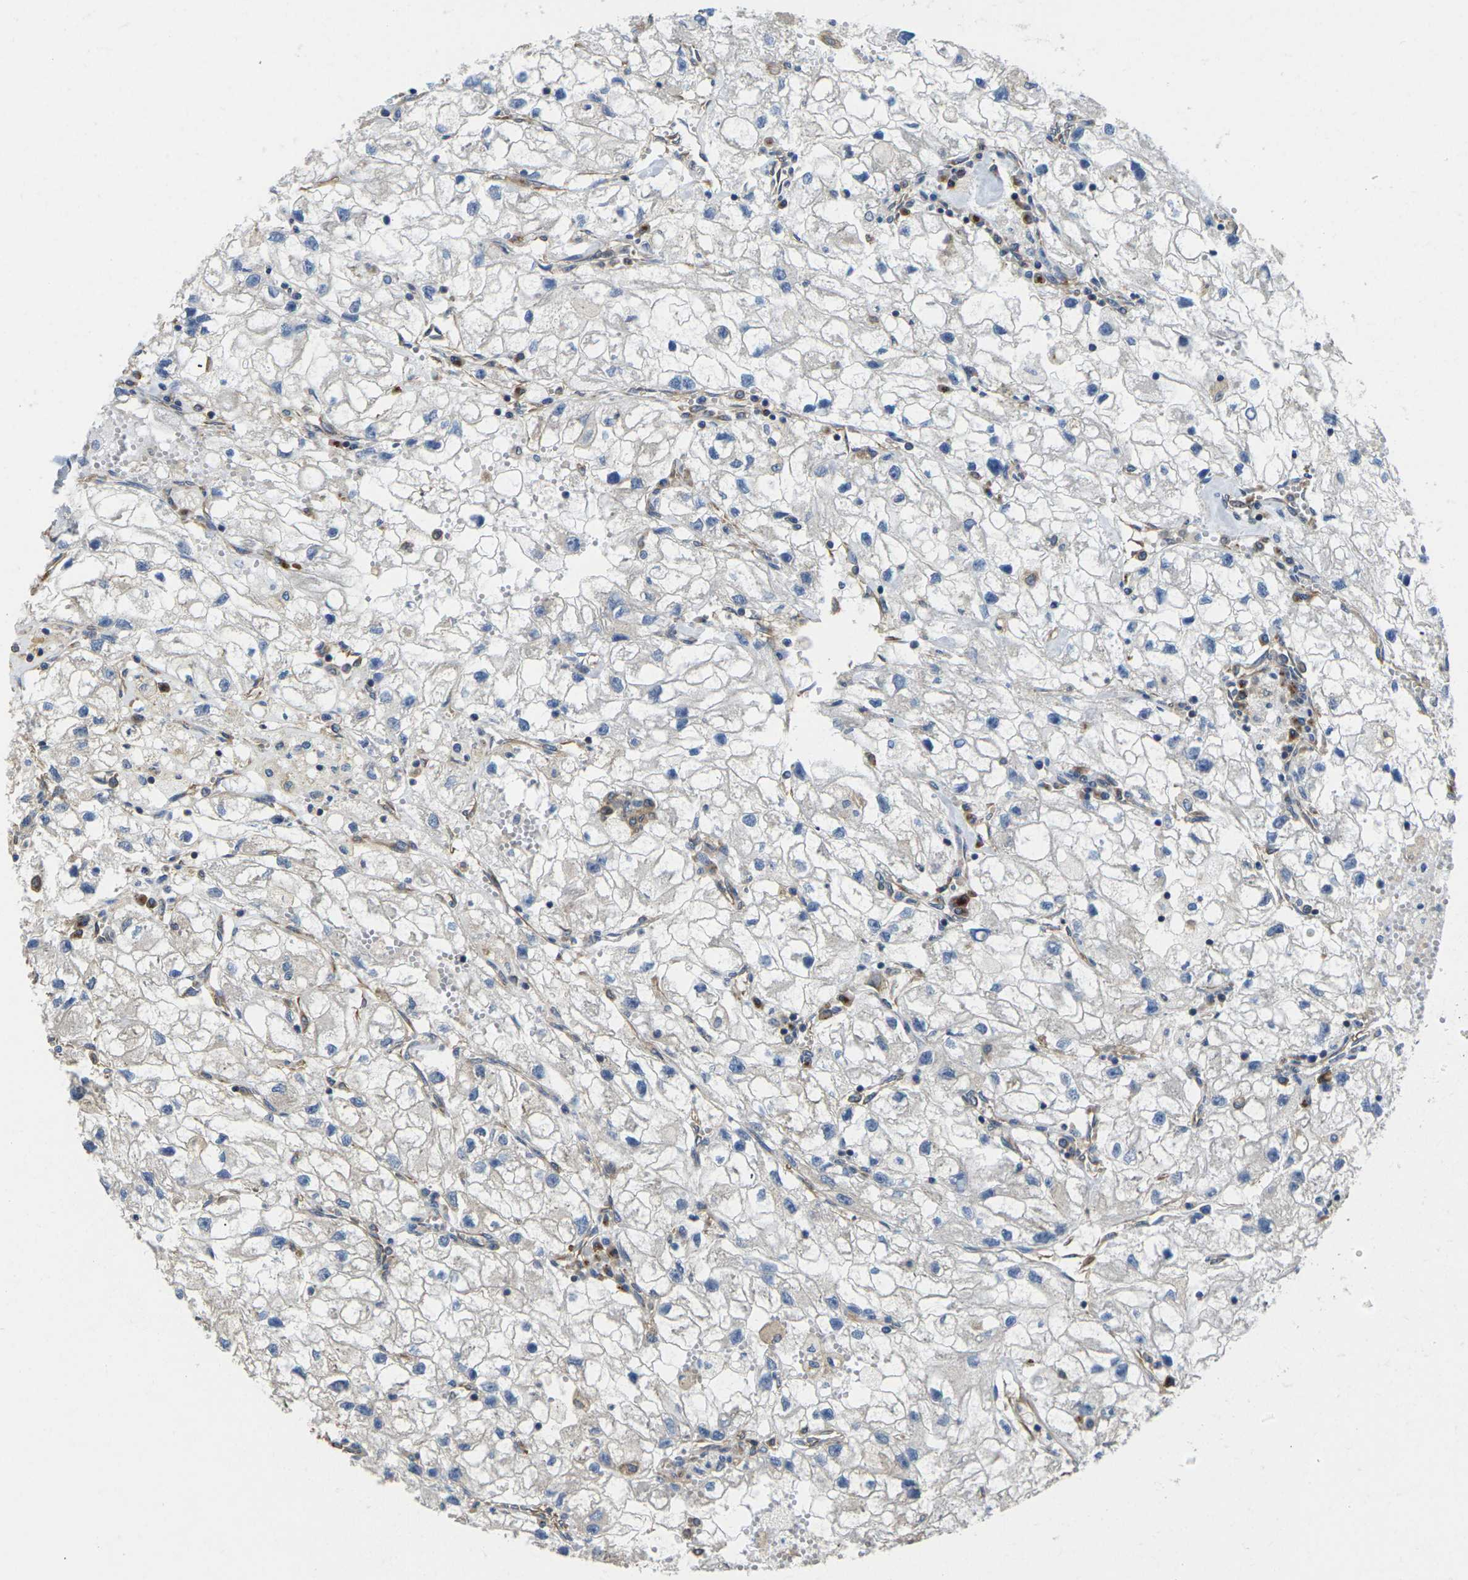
{"staining": {"intensity": "weak", "quantity": "<25%", "location": "cytoplasmic/membranous"}, "tissue": "renal cancer", "cell_type": "Tumor cells", "image_type": "cancer", "snomed": [{"axis": "morphology", "description": "Adenocarcinoma, NOS"}, {"axis": "topography", "description": "Kidney"}], "caption": "Human renal adenocarcinoma stained for a protein using immunohistochemistry (IHC) shows no expression in tumor cells.", "gene": "TMCC2", "patient": {"sex": "female", "age": 70}}